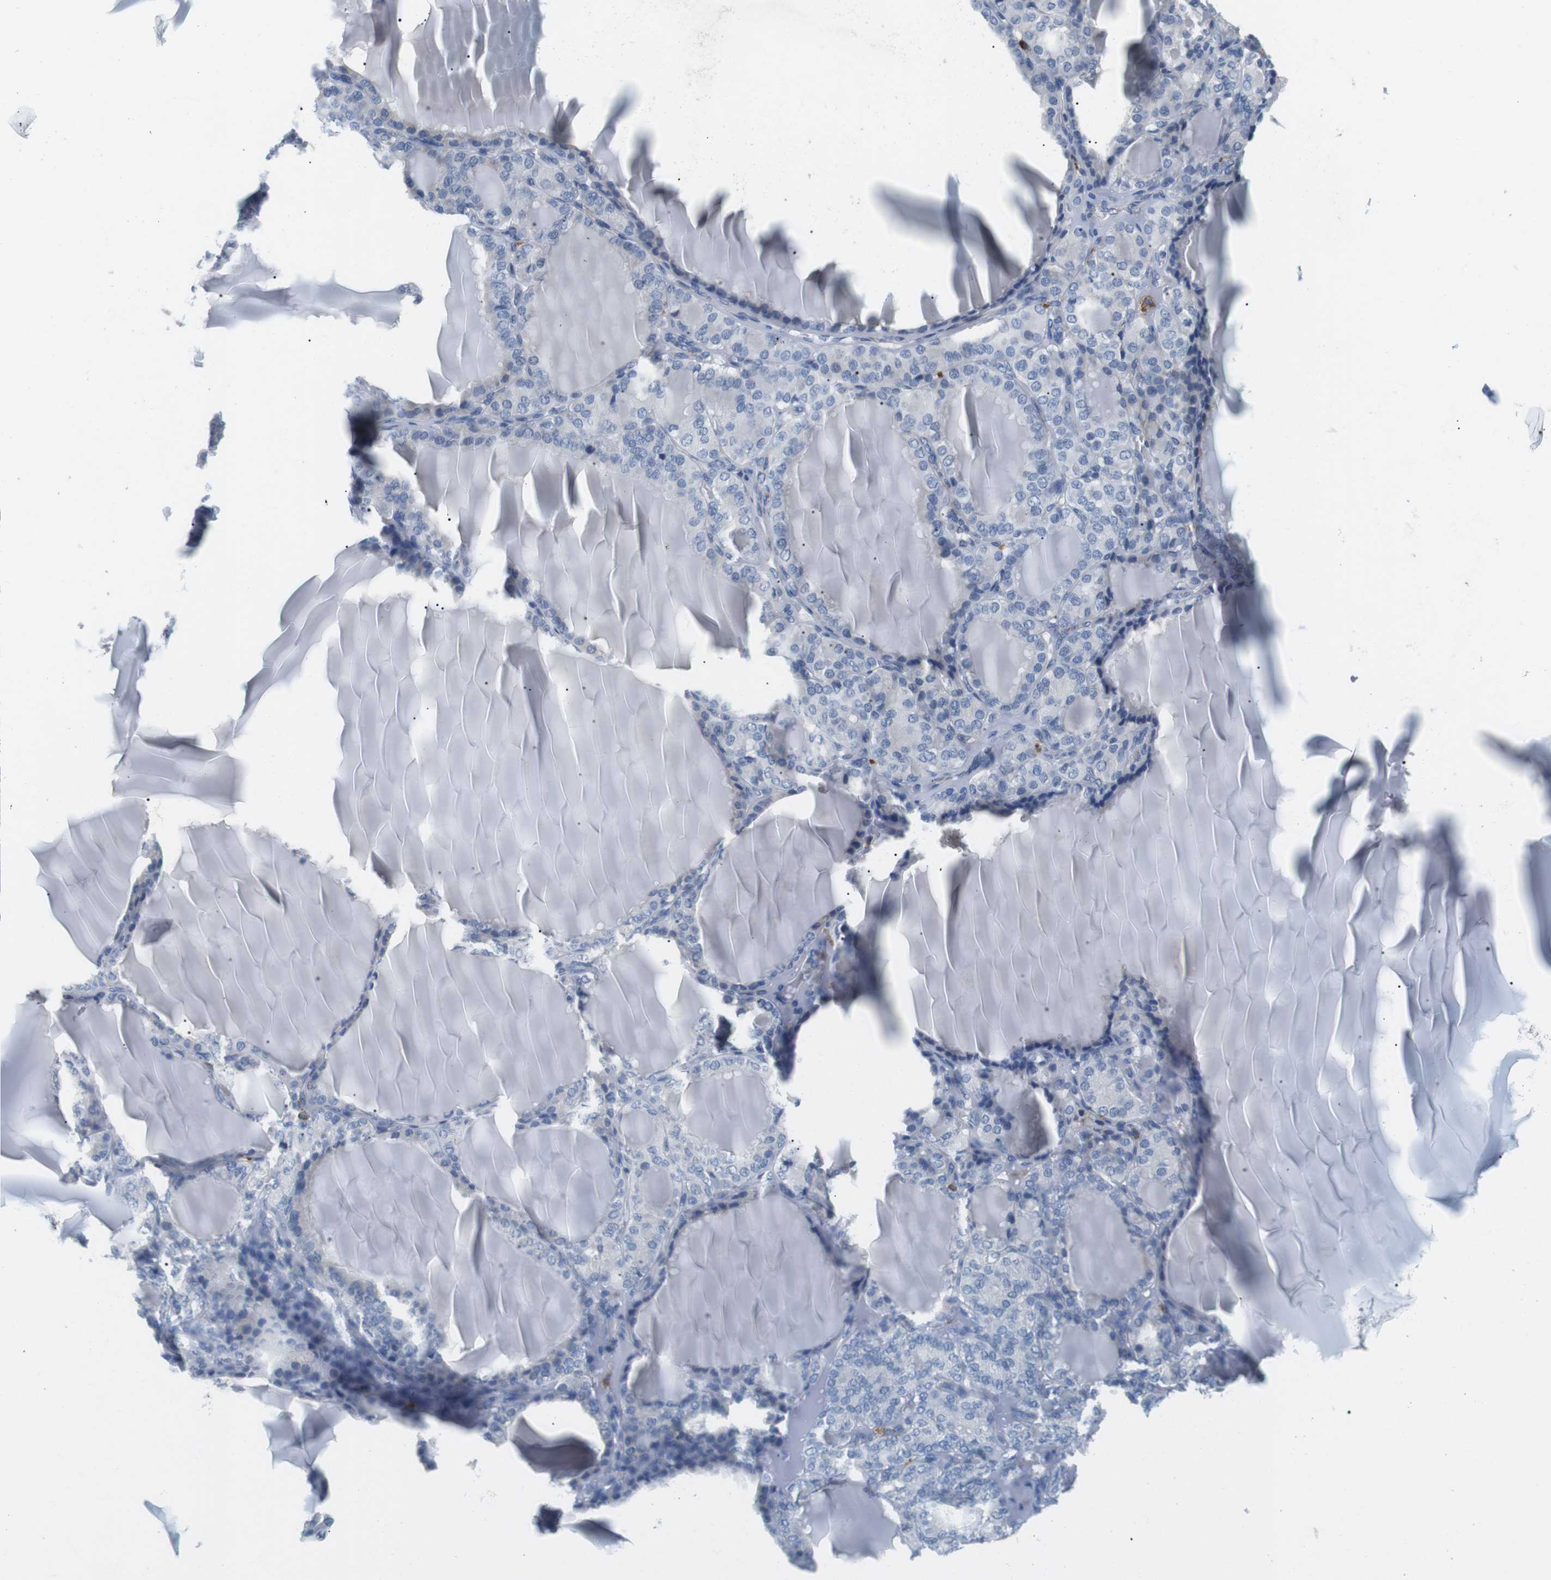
{"staining": {"intensity": "negative", "quantity": "none", "location": "none"}, "tissue": "thyroid gland", "cell_type": "Glandular cells", "image_type": "normal", "snomed": [{"axis": "morphology", "description": "Normal tissue, NOS"}, {"axis": "topography", "description": "Thyroid gland"}], "caption": "There is no significant expression in glandular cells of thyroid gland. (Brightfield microscopy of DAB (3,3'-diaminobenzidine) immunohistochemistry (IHC) at high magnification).", "gene": "FCGRT", "patient": {"sex": "female", "age": 28}}